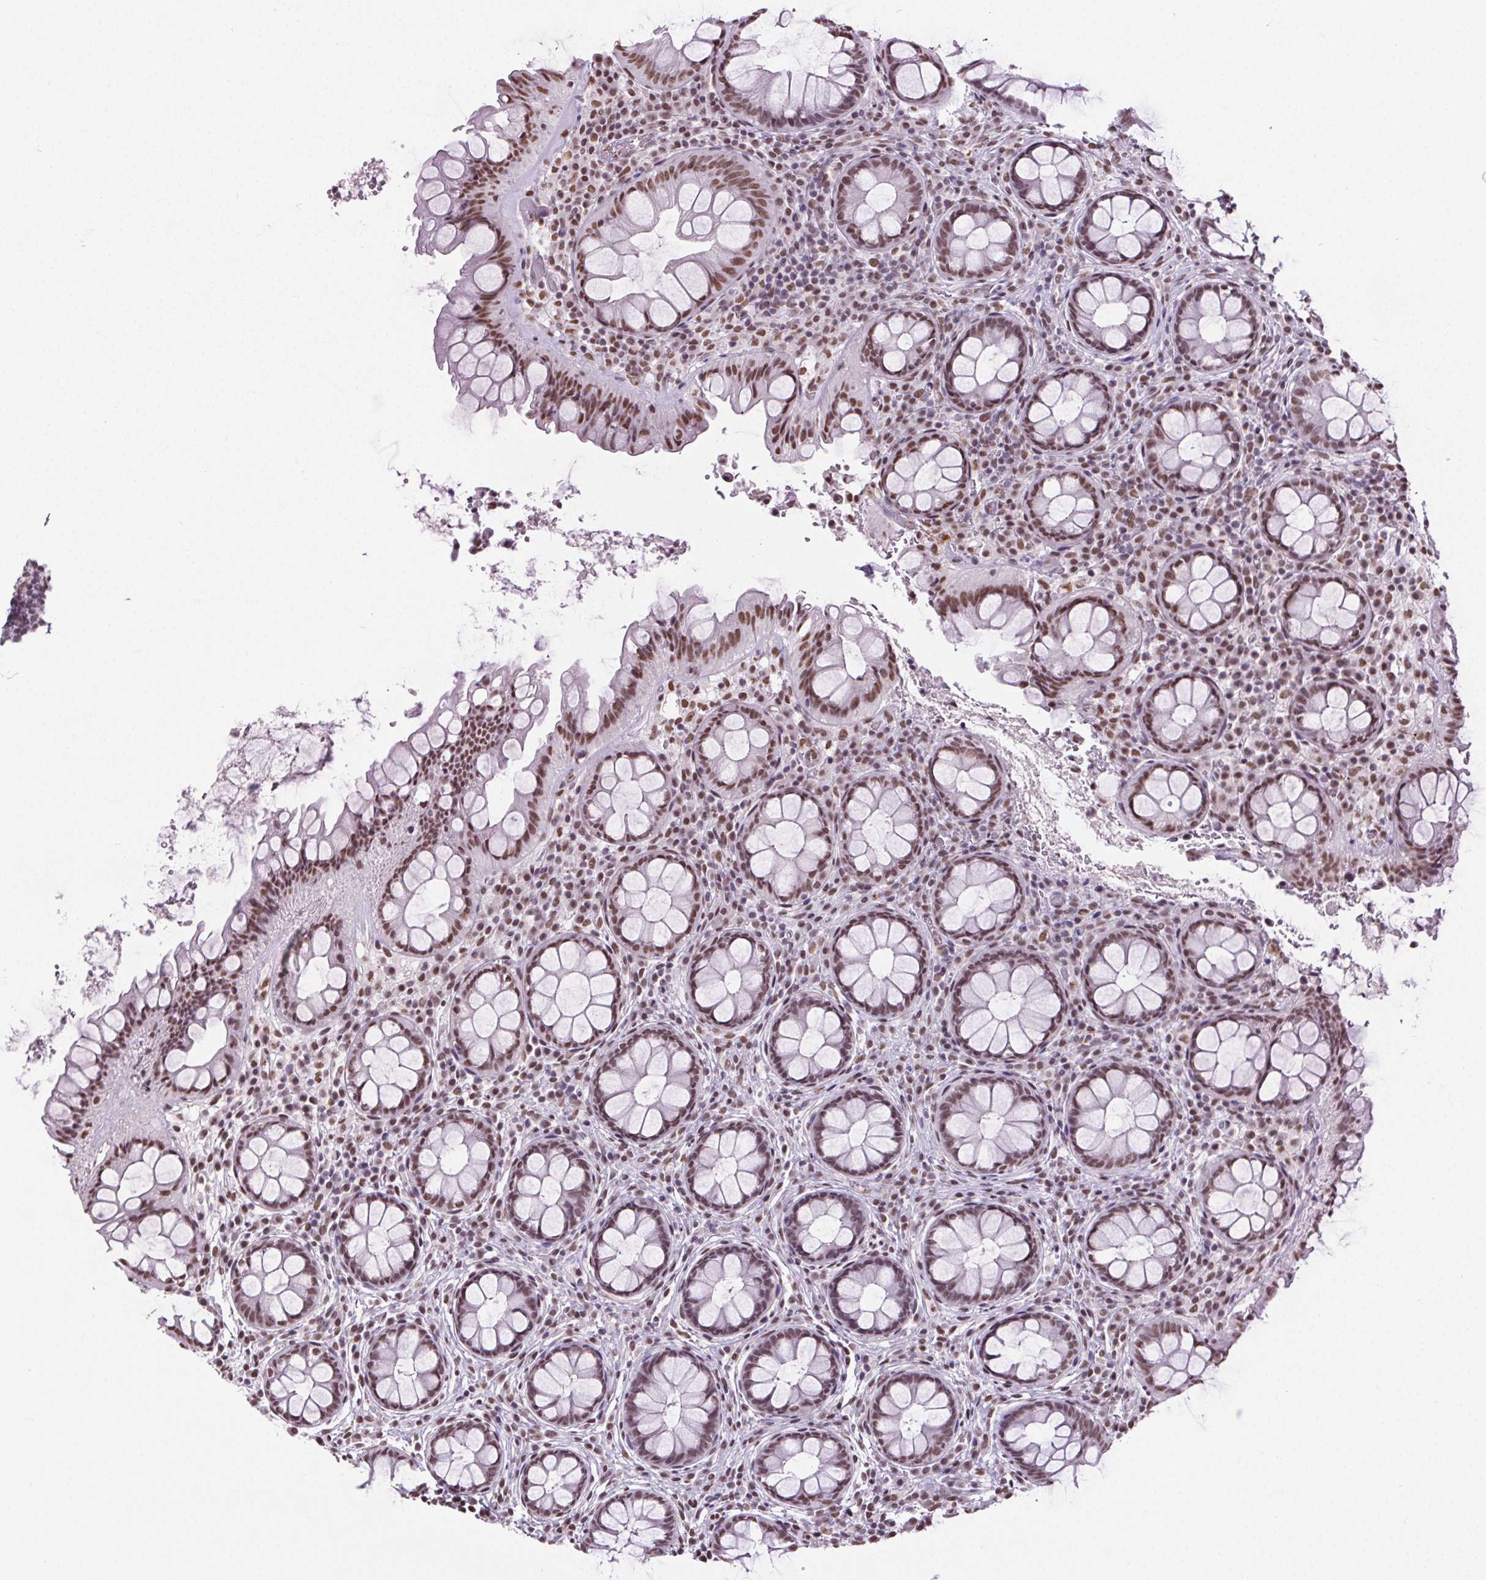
{"staining": {"intensity": "moderate", "quantity": "25%-75%", "location": "nuclear"}, "tissue": "rectum", "cell_type": "Glandular cells", "image_type": "normal", "snomed": [{"axis": "morphology", "description": "Normal tissue, NOS"}, {"axis": "topography", "description": "Rectum"}], "caption": "An image of rectum stained for a protein displays moderate nuclear brown staining in glandular cells. (DAB IHC, brown staining for protein, blue staining for nuclei).", "gene": "GP6", "patient": {"sex": "female", "age": 69}}